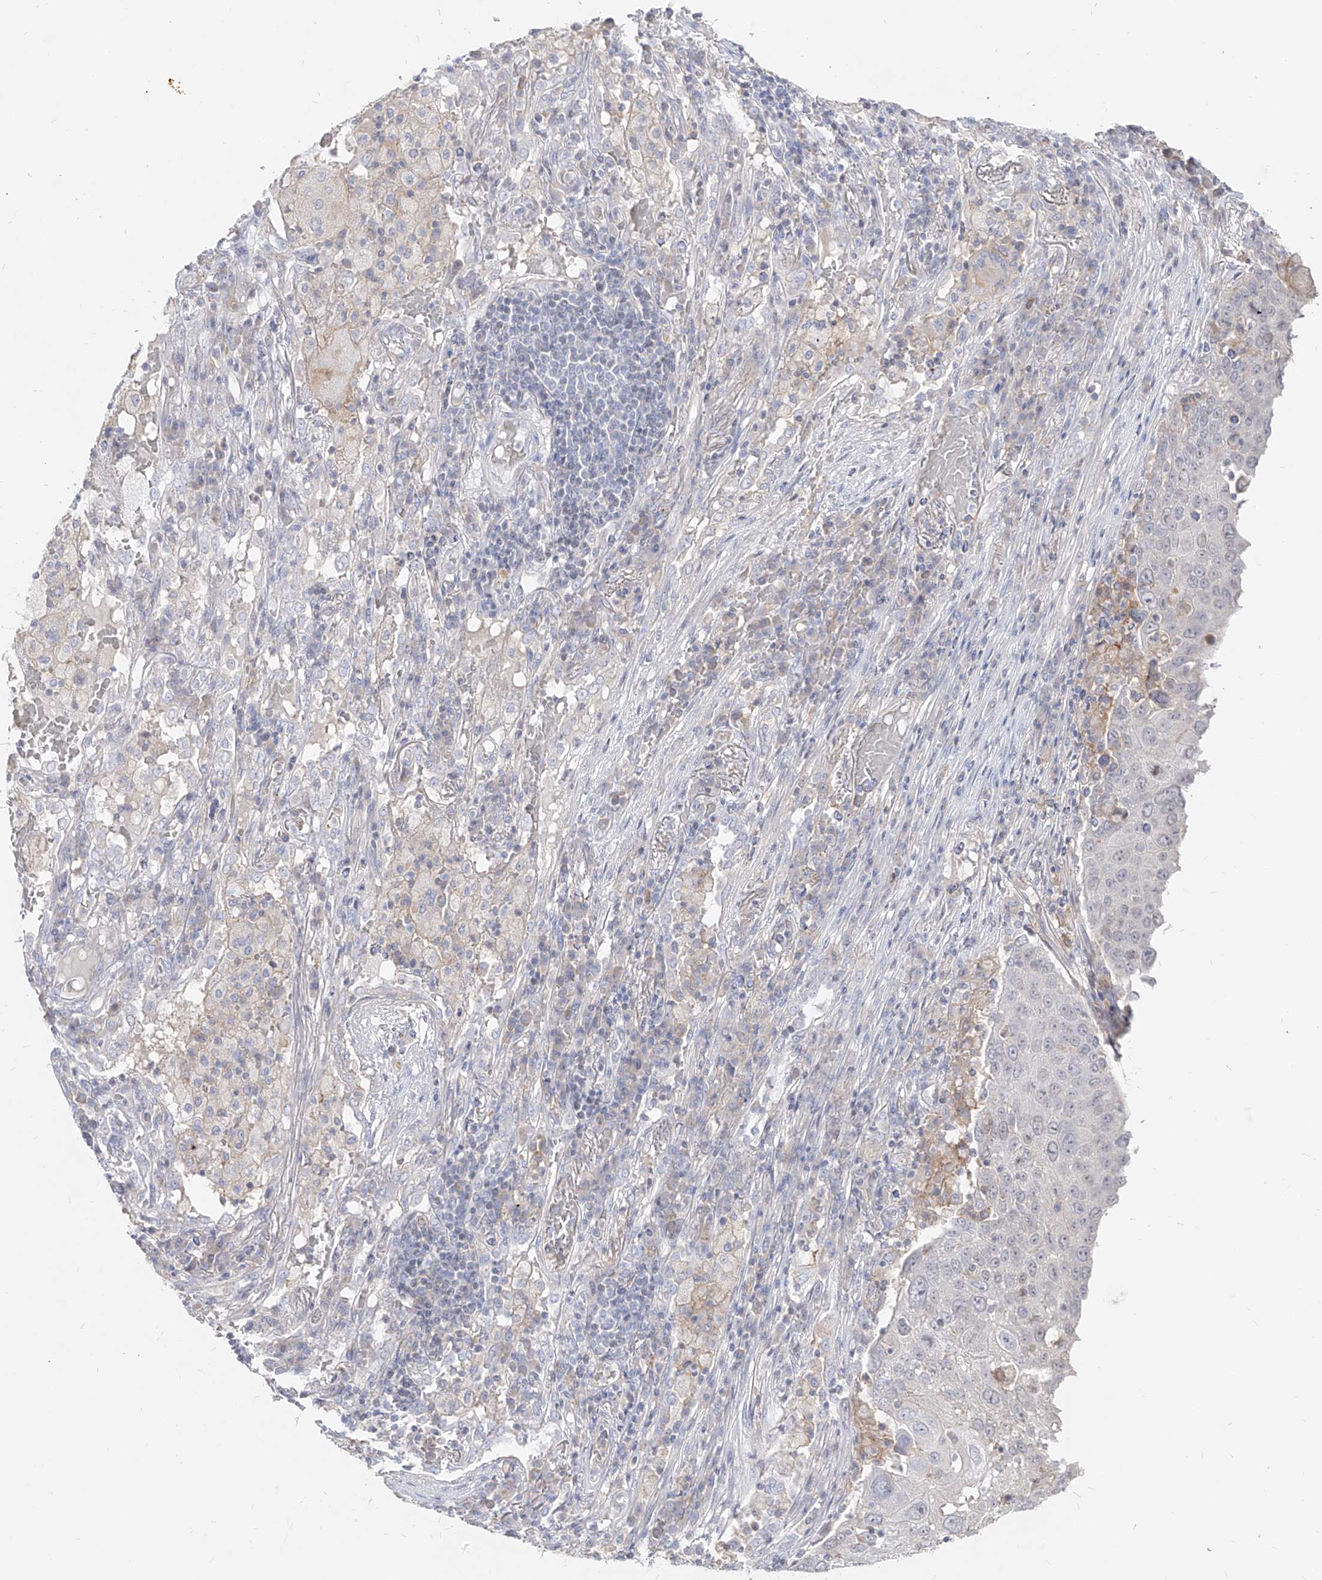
{"staining": {"intensity": "negative", "quantity": "none", "location": "none"}, "tissue": "lung cancer", "cell_type": "Tumor cells", "image_type": "cancer", "snomed": [{"axis": "morphology", "description": "Squamous cell carcinoma, NOS"}, {"axis": "topography", "description": "Lung"}], "caption": "A micrograph of lung cancer (squamous cell carcinoma) stained for a protein shows no brown staining in tumor cells. (DAB (3,3'-diaminobenzidine) immunohistochemistry (IHC) with hematoxylin counter stain).", "gene": "RBFOX3", "patient": {"sex": "male", "age": 65}}